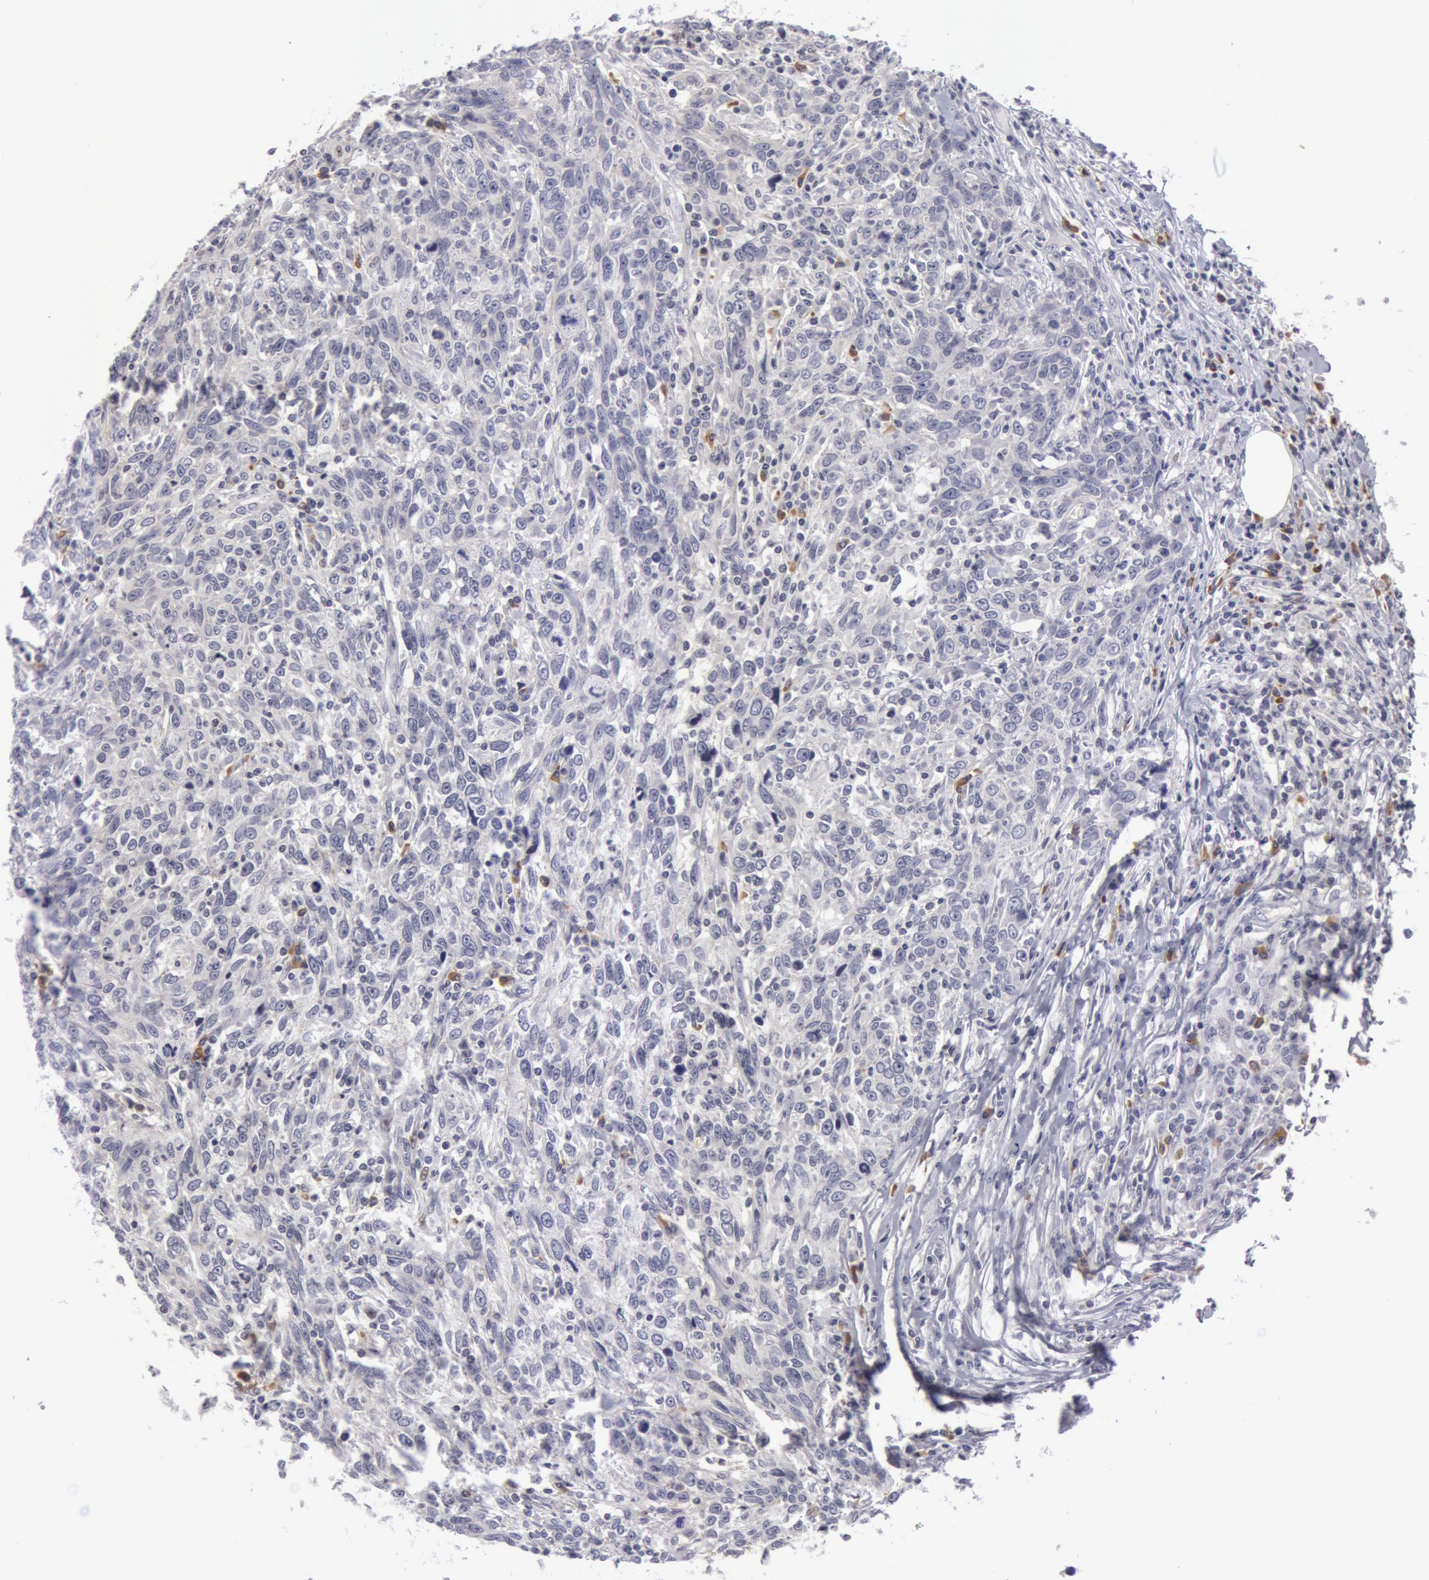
{"staining": {"intensity": "negative", "quantity": "none", "location": "none"}, "tissue": "breast cancer", "cell_type": "Tumor cells", "image_type": "cancer", "snomed": [{"axis": "morphology", "description": "Duct carcinoma"}, {"axis": "topography", "description": "Breast"}], "caption": "Tumor cells are negative for protein expression in human breast infiltrating ductal carcinoma.", "gene": "NLGN4X", "patient": {"sex": "female", "age": 50}}